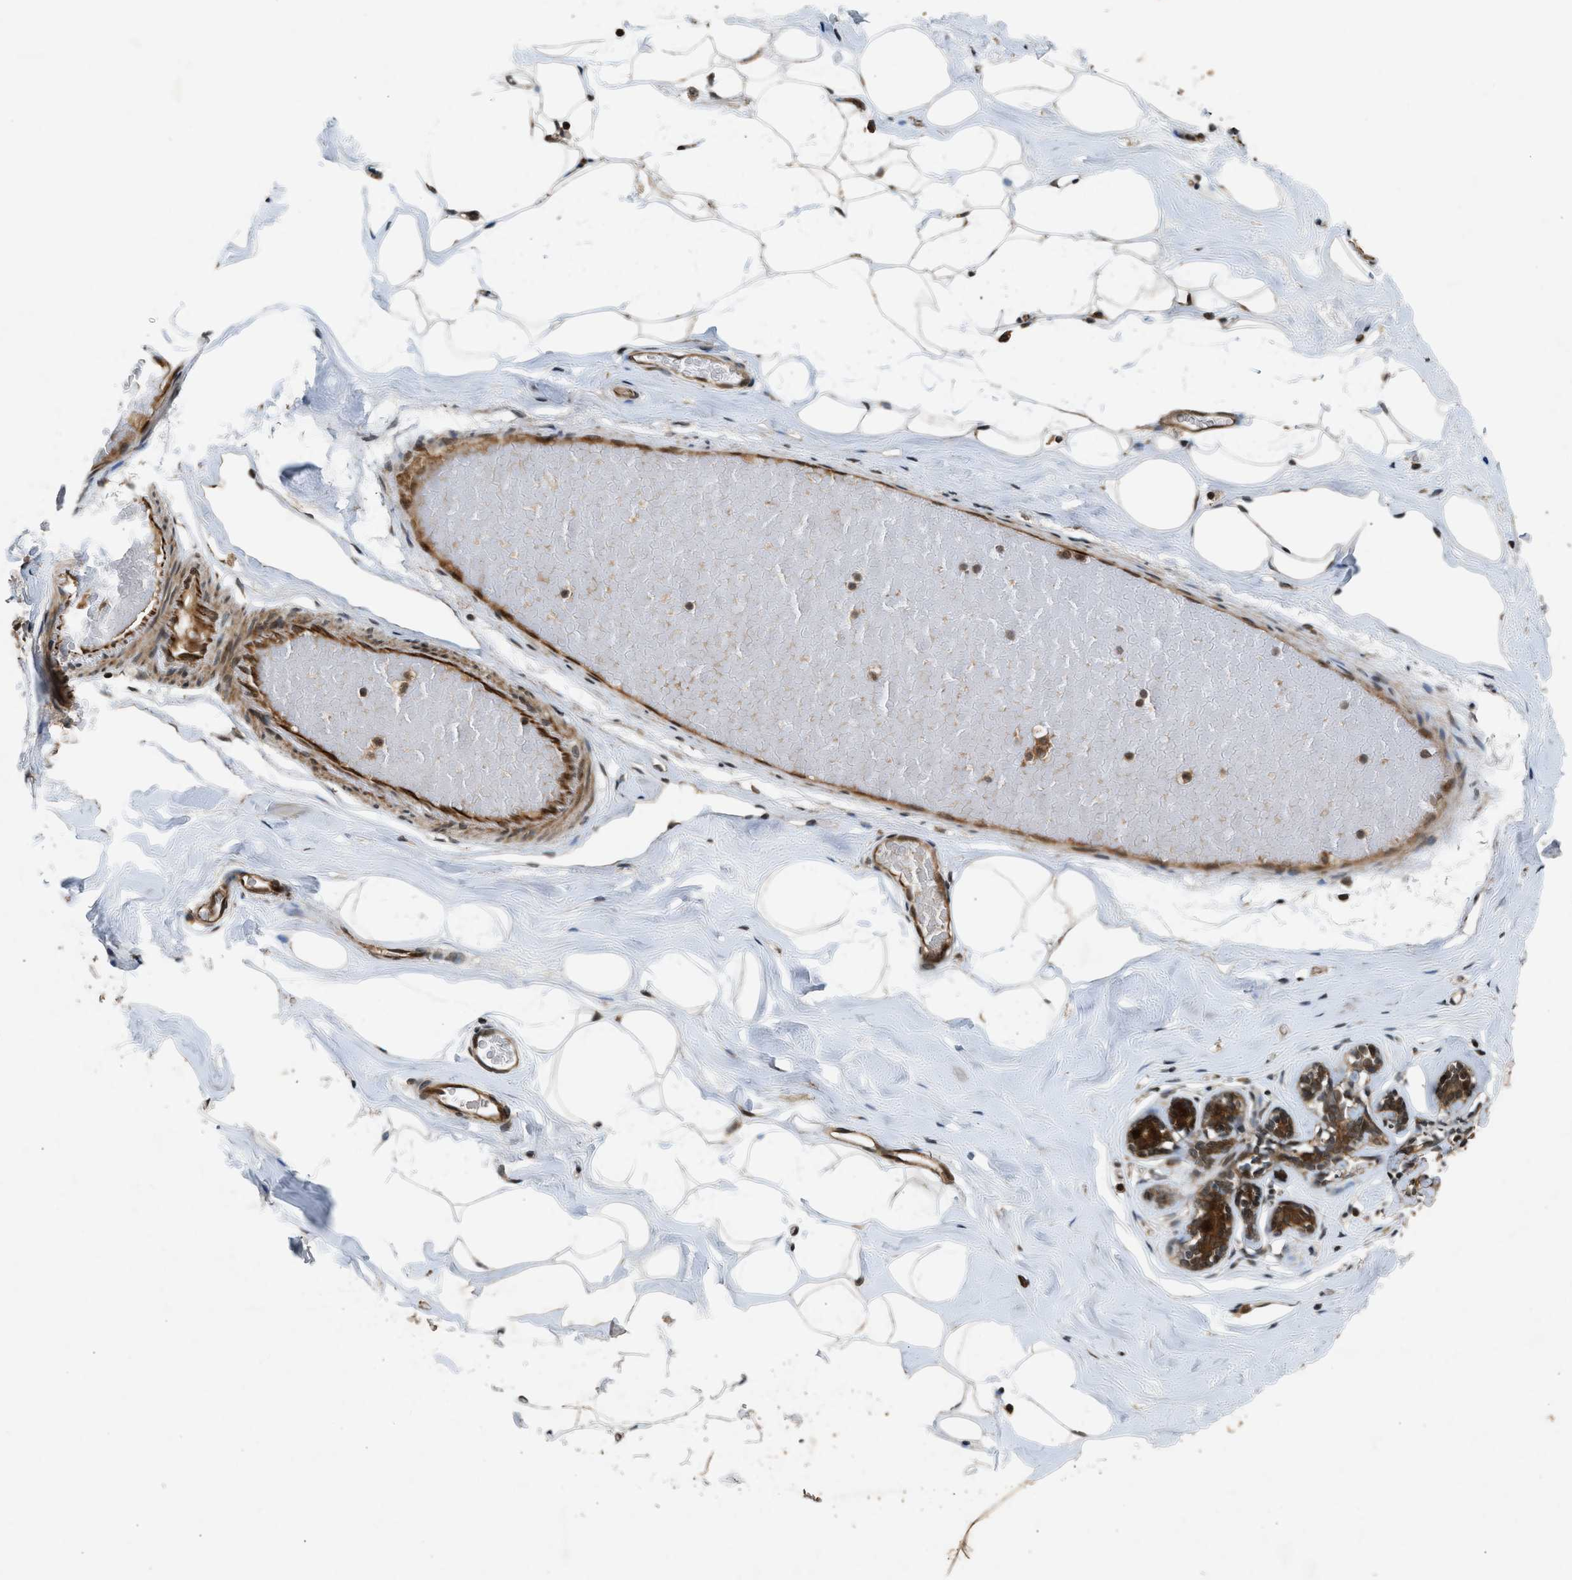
{"staining": {"intensity": "strong", "quantity": ">75%", "location": "nuclear"}, "tissue": "breast", "cell_type": "Adipocytes", "image_type": "normal", "snomed": [{"axis": "morphology", "description": "Normal tissue, NOS"}, {"axis": "topography", "description": "Breast"}], "caption": "Protein staining of normal breast demonstrates strong nuclear expression in approximately >75% of adipocytes.", "gene": "TXNL1", "patient": {"sex": "female", "age": 75}}